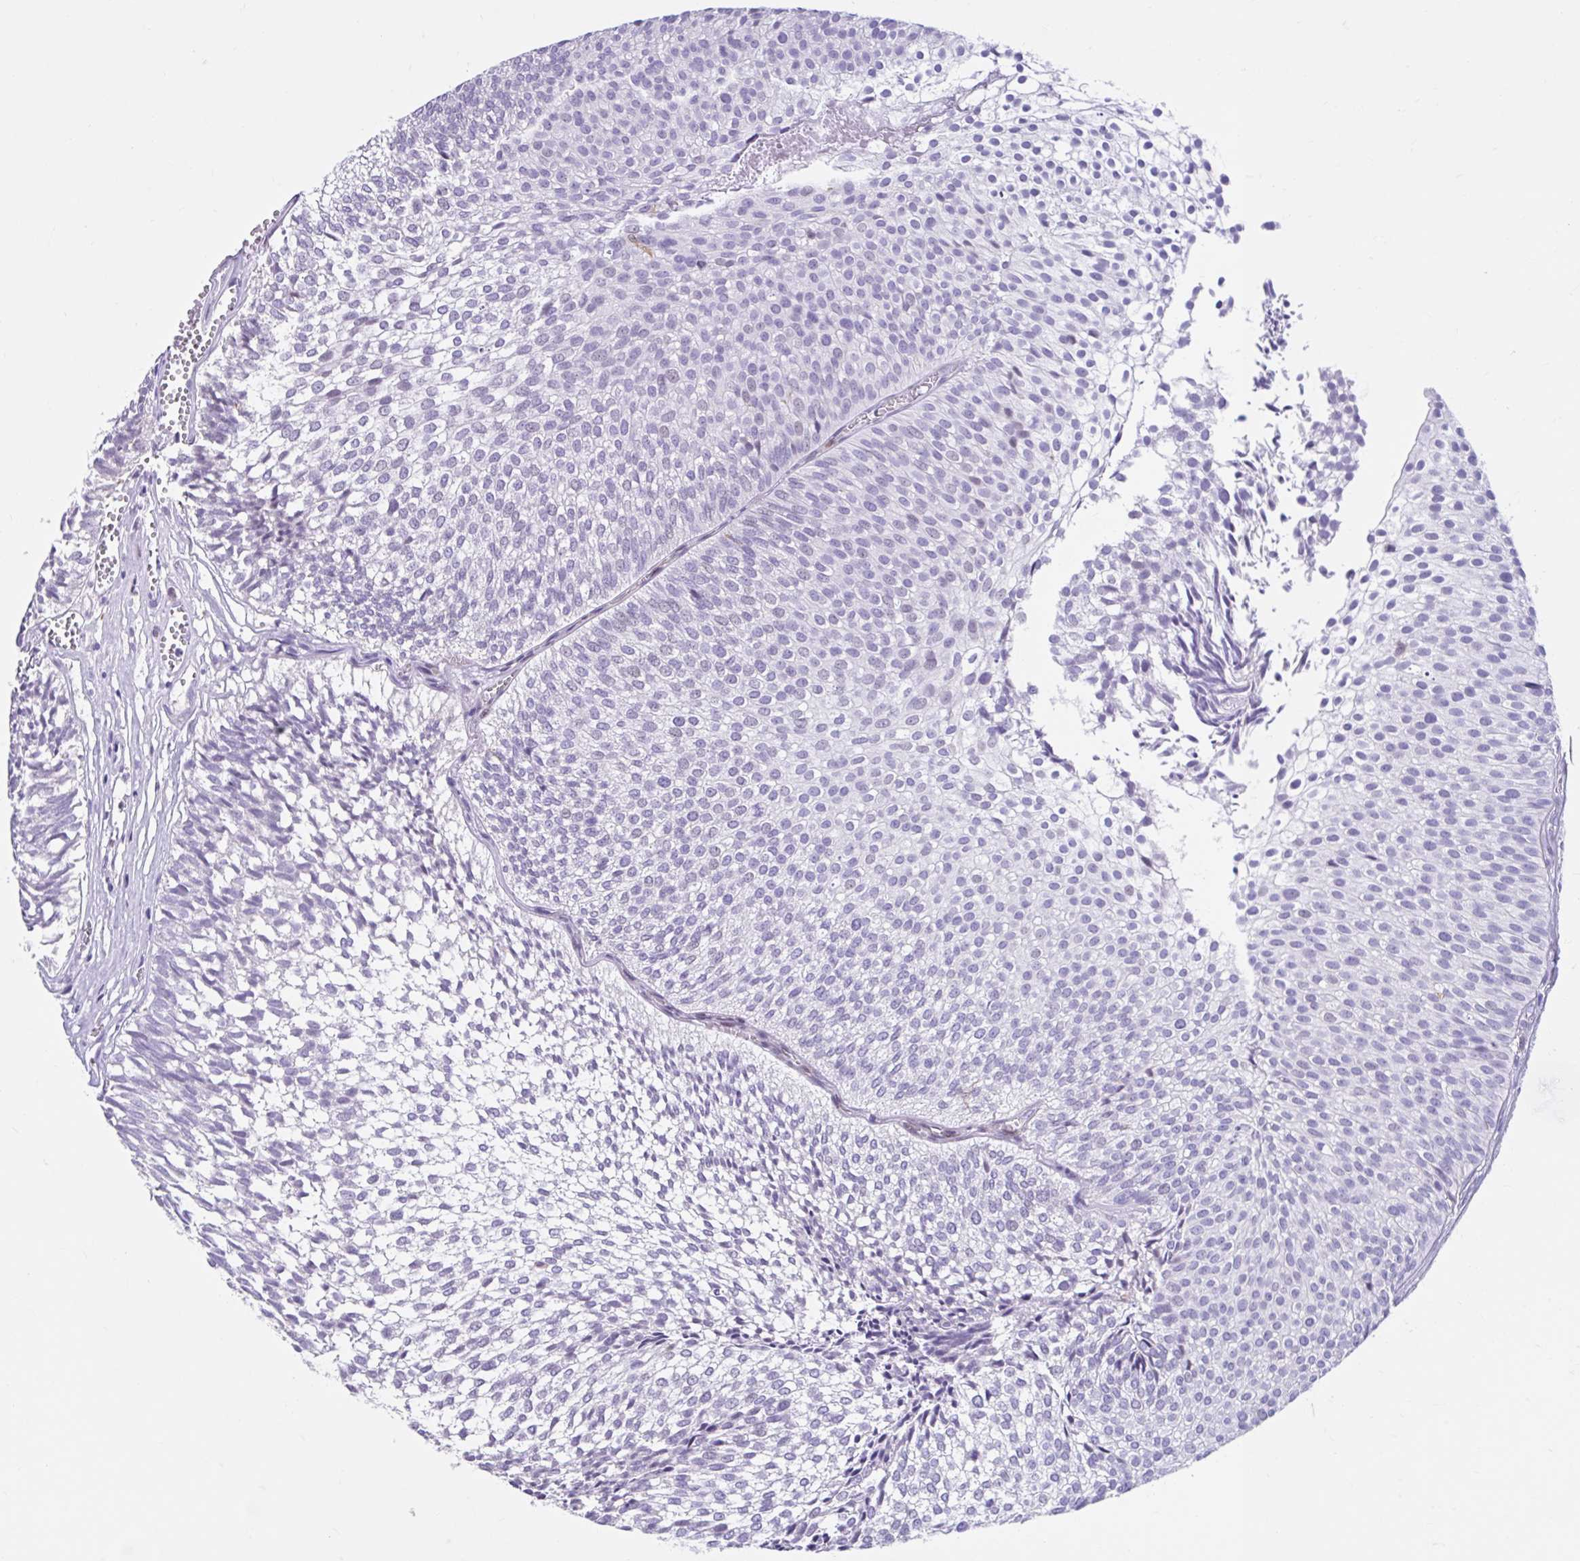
{"staining": {"intensity": "negative", "quantity": "none", "location": "none"}, "tissue": "urothelial cancer", "cell_type": "Tumor cells", "image_type": "cancer", "snomed": [{"axis": "morphology", "description": "Urothelial carcinoma, Low grade"}, {"axis": "topography", "description": "Urinary bladder"}], "caption": "Tumor cells are negative for protein expression in human urothelial cancer.", "gene": "NHLH2", "patient": {"sex": "male", "age": 91}}